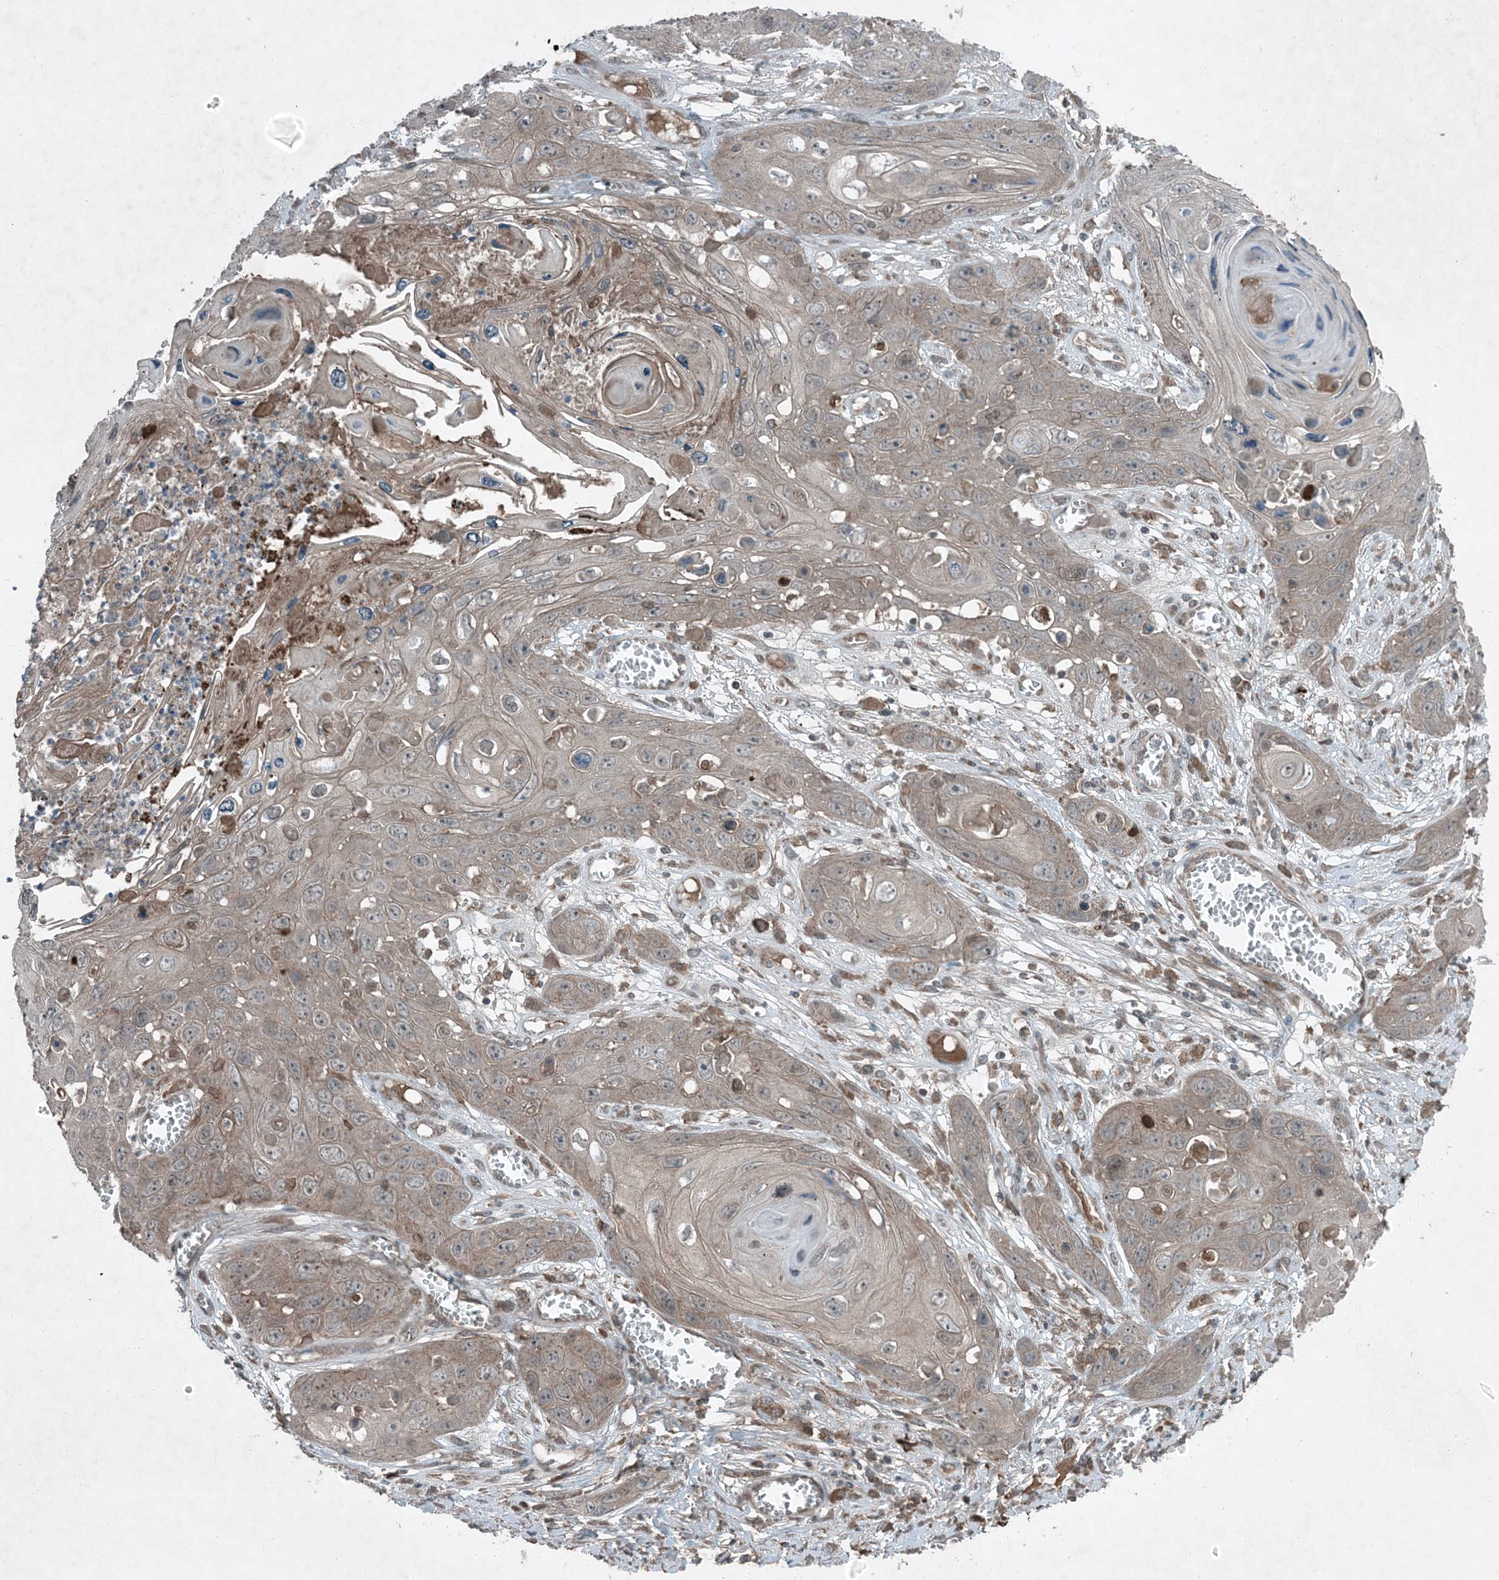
{"staining": {"intensity": "weak", "quantity": "<25%", "location": "cytoplasmic/membranous"}, "tissue": "skin cancer", "cell_type": "Tumor cells", "image_type": "cancer", "snomed": [{"axis": "morphology", "description": "Squamous cell carcinoma, NOS"}, {"axis": "topography", "description": "Skin"}], "caption": "DAB (3,3'-diaminobenzidine) immunohistochemical staining of human squamous cell carcinoma (skin) reveals no significant staining in tumor cells.", "gene": "MDN1", "patient": {"sex": "male", "age": 55}}